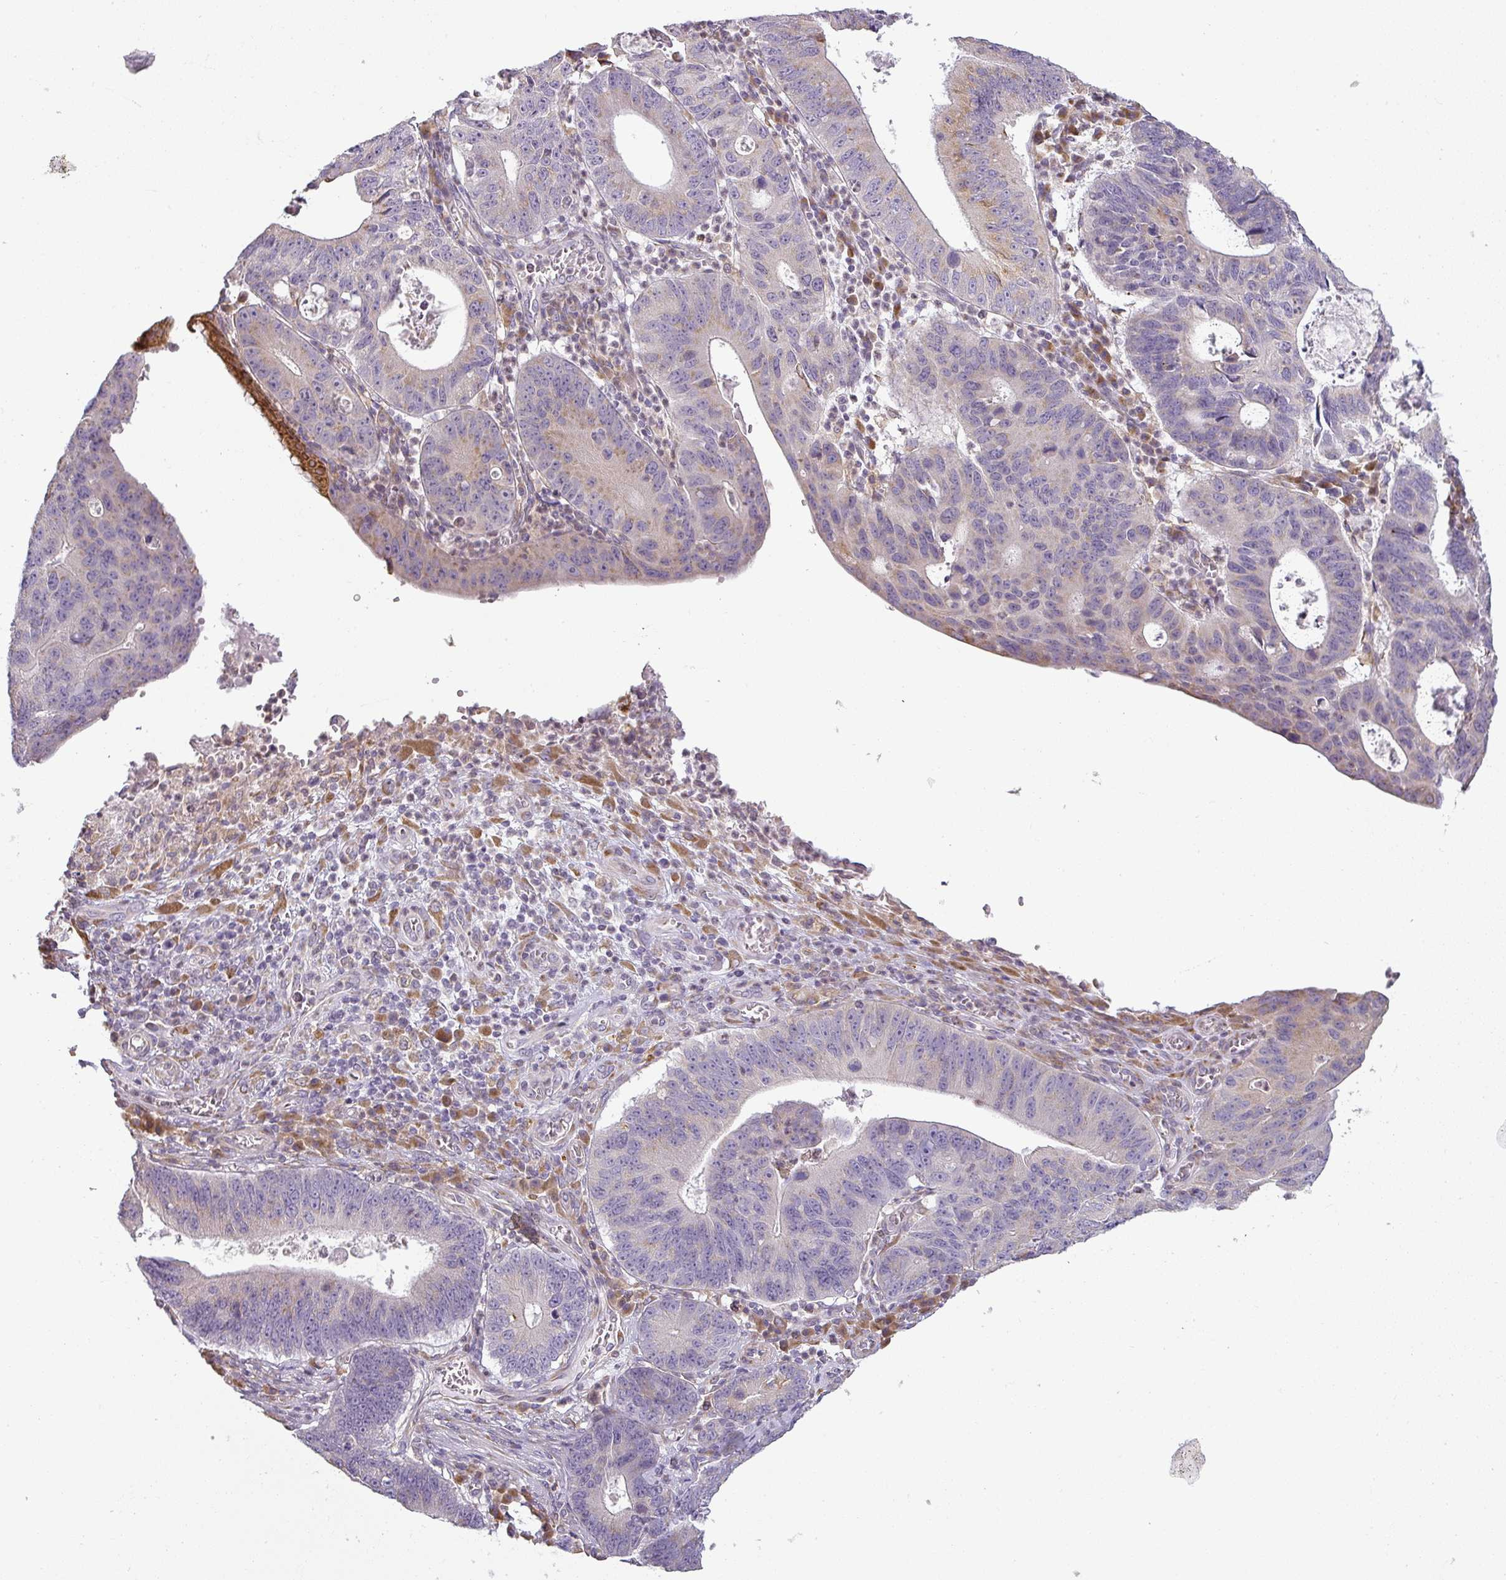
{"staining": {"intensity": "moderate", "quantity": "25%-75%", "location": "cytoplasmic/membranous"}, "tissue": "stomach cancer", "cell_type": "Tumor cells", "image_type": "cancer", "snomed": [{"axis": "morphology", "description": "Adenocarcinoma, NOS"}, {"axis": "topography", "description": "Stomach"}], "caption": "High-magnification brightfield microscopy of stomach cancer (adenocarcinoma) stained with DAB (brown) and counterstained with hematoxylin (blue). tumor cells exhibit moderate cytoplasmic/membranous expression is identified in about25%-75% of cells.", "gene": "CCDC144A", "patient": {"sex": "male", "age": 59}}